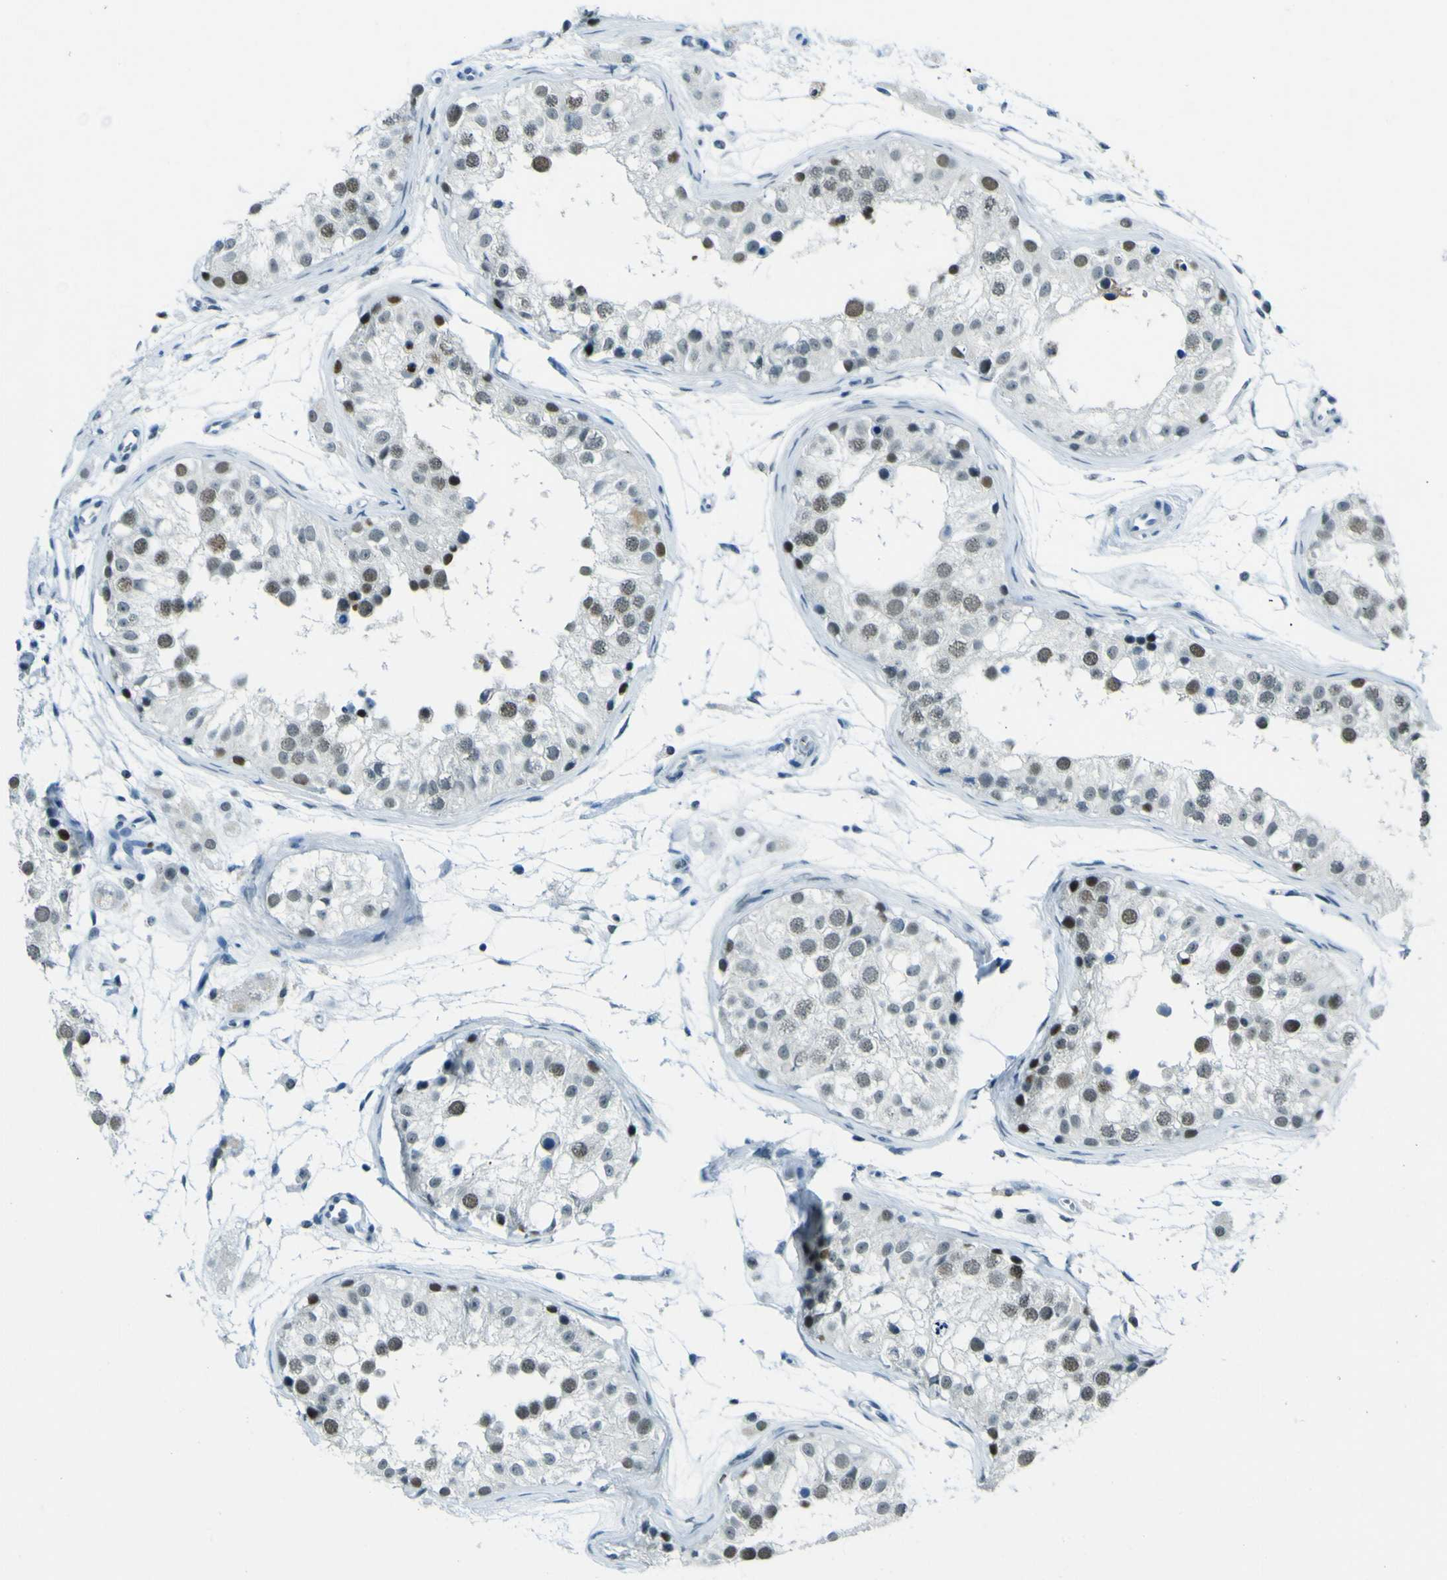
{"staining": {"intensity": "moderate", "quantity": "25%-75%", "location": "nuclear"}, "tissue": "testis", "cell_type": "Cells in seminiferous ducts", "image_type": "normal", "snomed": [{"axis": "morphology", "description": "Normal tissue, NOS"}, {"axis": "morphology", "description": "Adenocarcinoma, metastatic, NOS"}, {"axis": "topography", "description": "Testis"}], "caption": "An image of testis stained for a protein shows moderate nuclear brown staining in cells in seminiferous ducts. The protein of interest is stained brown, and the nuclei are stained in blue (DAB IHC with brightfield microscopy, high magnification).", "gene": "CEBPG", "patient": {"sex": "male", "age": 26}}